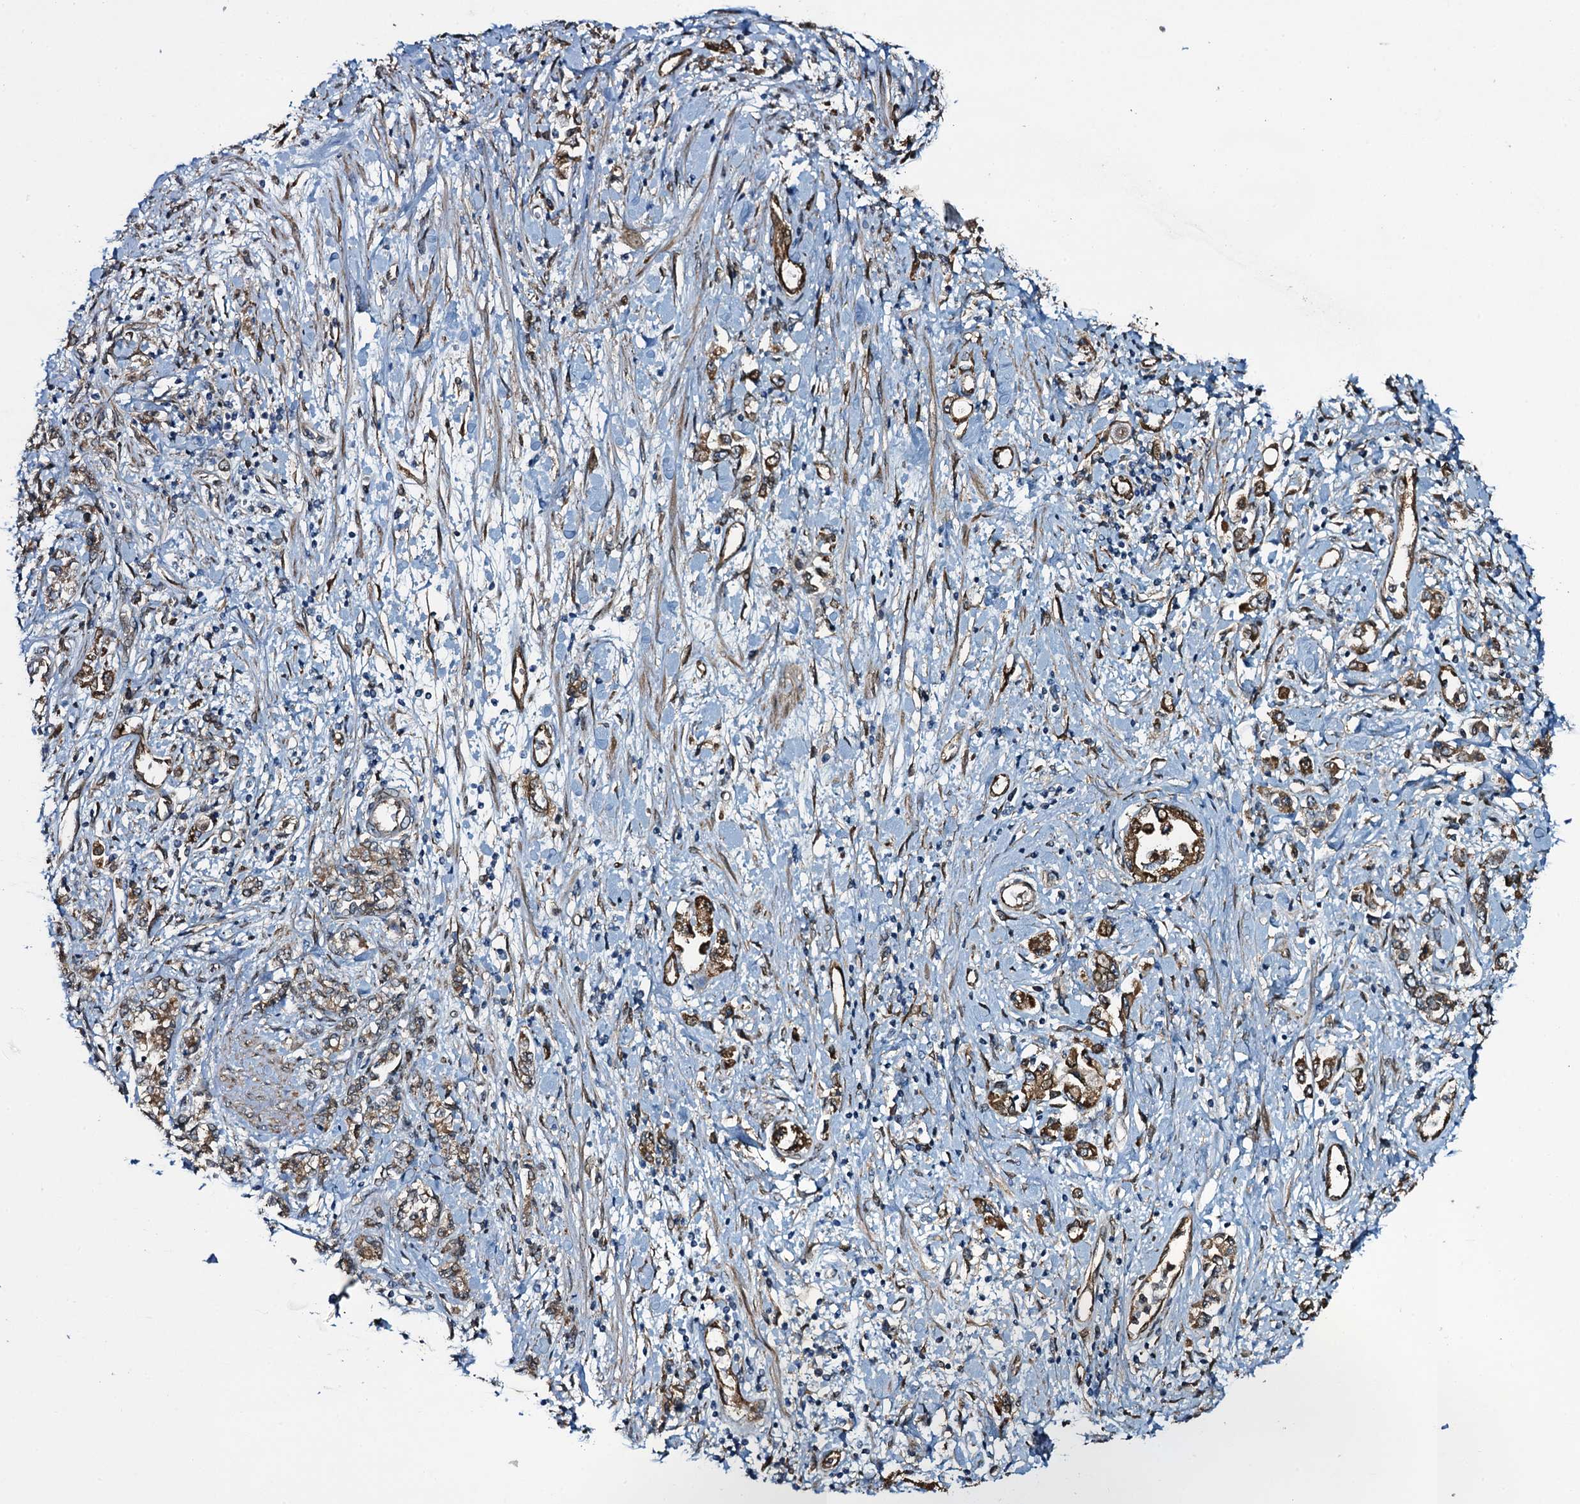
{"staining": {"intensity": "strong", "quantity": "25%-75%", "location": "cytoplasmic/membranous"}, "tissue": "stomach cancer", "cell_type": "Tumor cells", "image_type": "cancer", "snomed": [{"axis": "morphology", "description": "Adenocarcinoma, NOS"}, {"axis": "topography", "description": "Stomach"}], "caption": "DAB immunohistochemical staining of stomach cancer demonstrates strong cytoplasmic/membranous protein positivity in about 25%-75% of tumor cells.", "gene": "EVX2", "patient": {"sex": "female", "age": 76}}